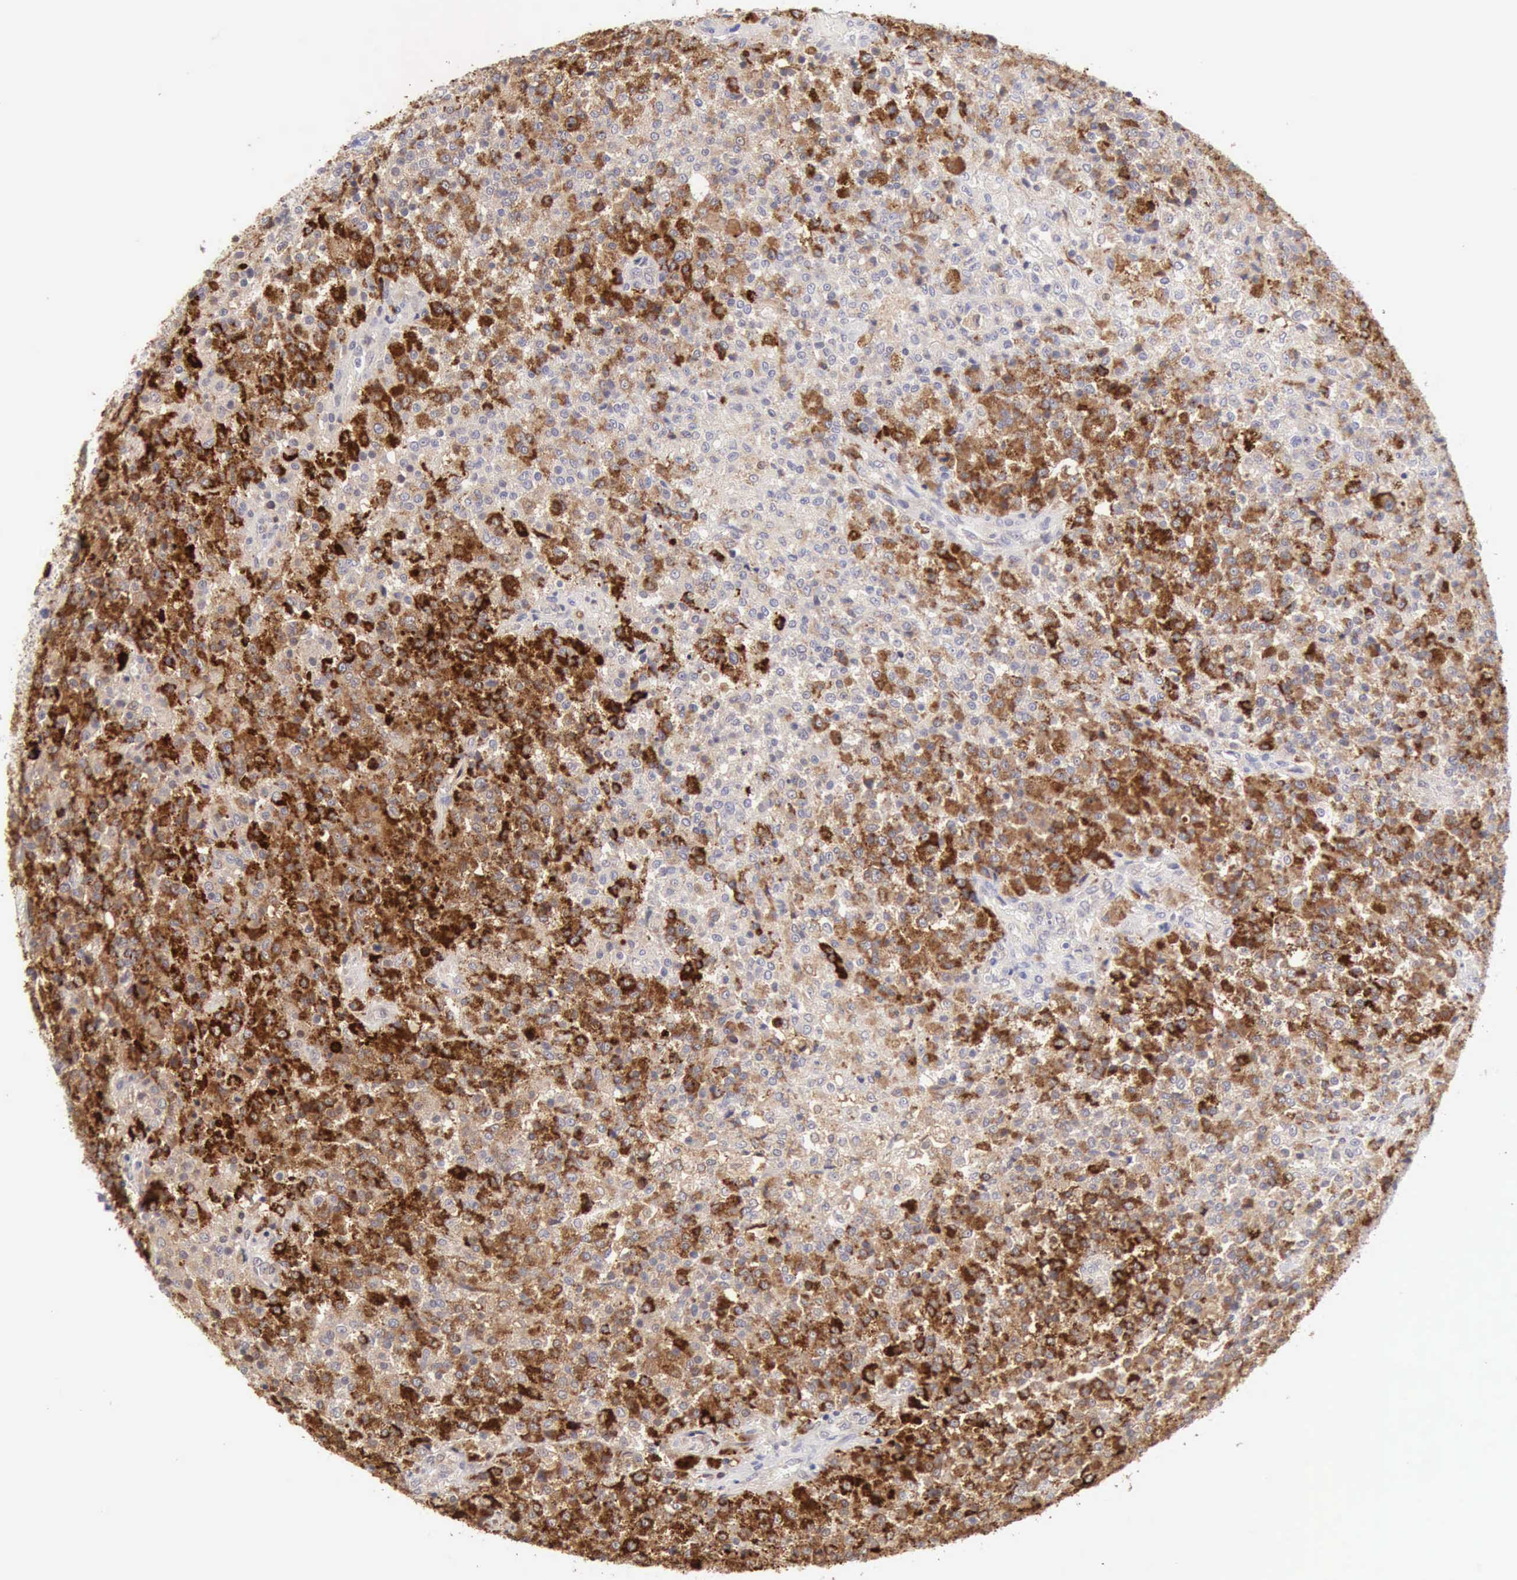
{"staining": {"intensity": "strong", "quantity": ">75%", "location": "cytoplasmic/membranous"}, "tissue": "testis cancer", "cell_type": "Tumor cells", "image_type": "cancer", "snomed": [{"axis": "morphology", "description": "Seminoma, NOS"}, {"axis": "topography", "description": "Testis"}], "caption": "A brown stain highlights strong cytoplasmic/membranous expression of a protein in human seminoma (testis) tumor cells.", "gene": "RNASE1", "patient": {"sex": "male", "age": 59}}